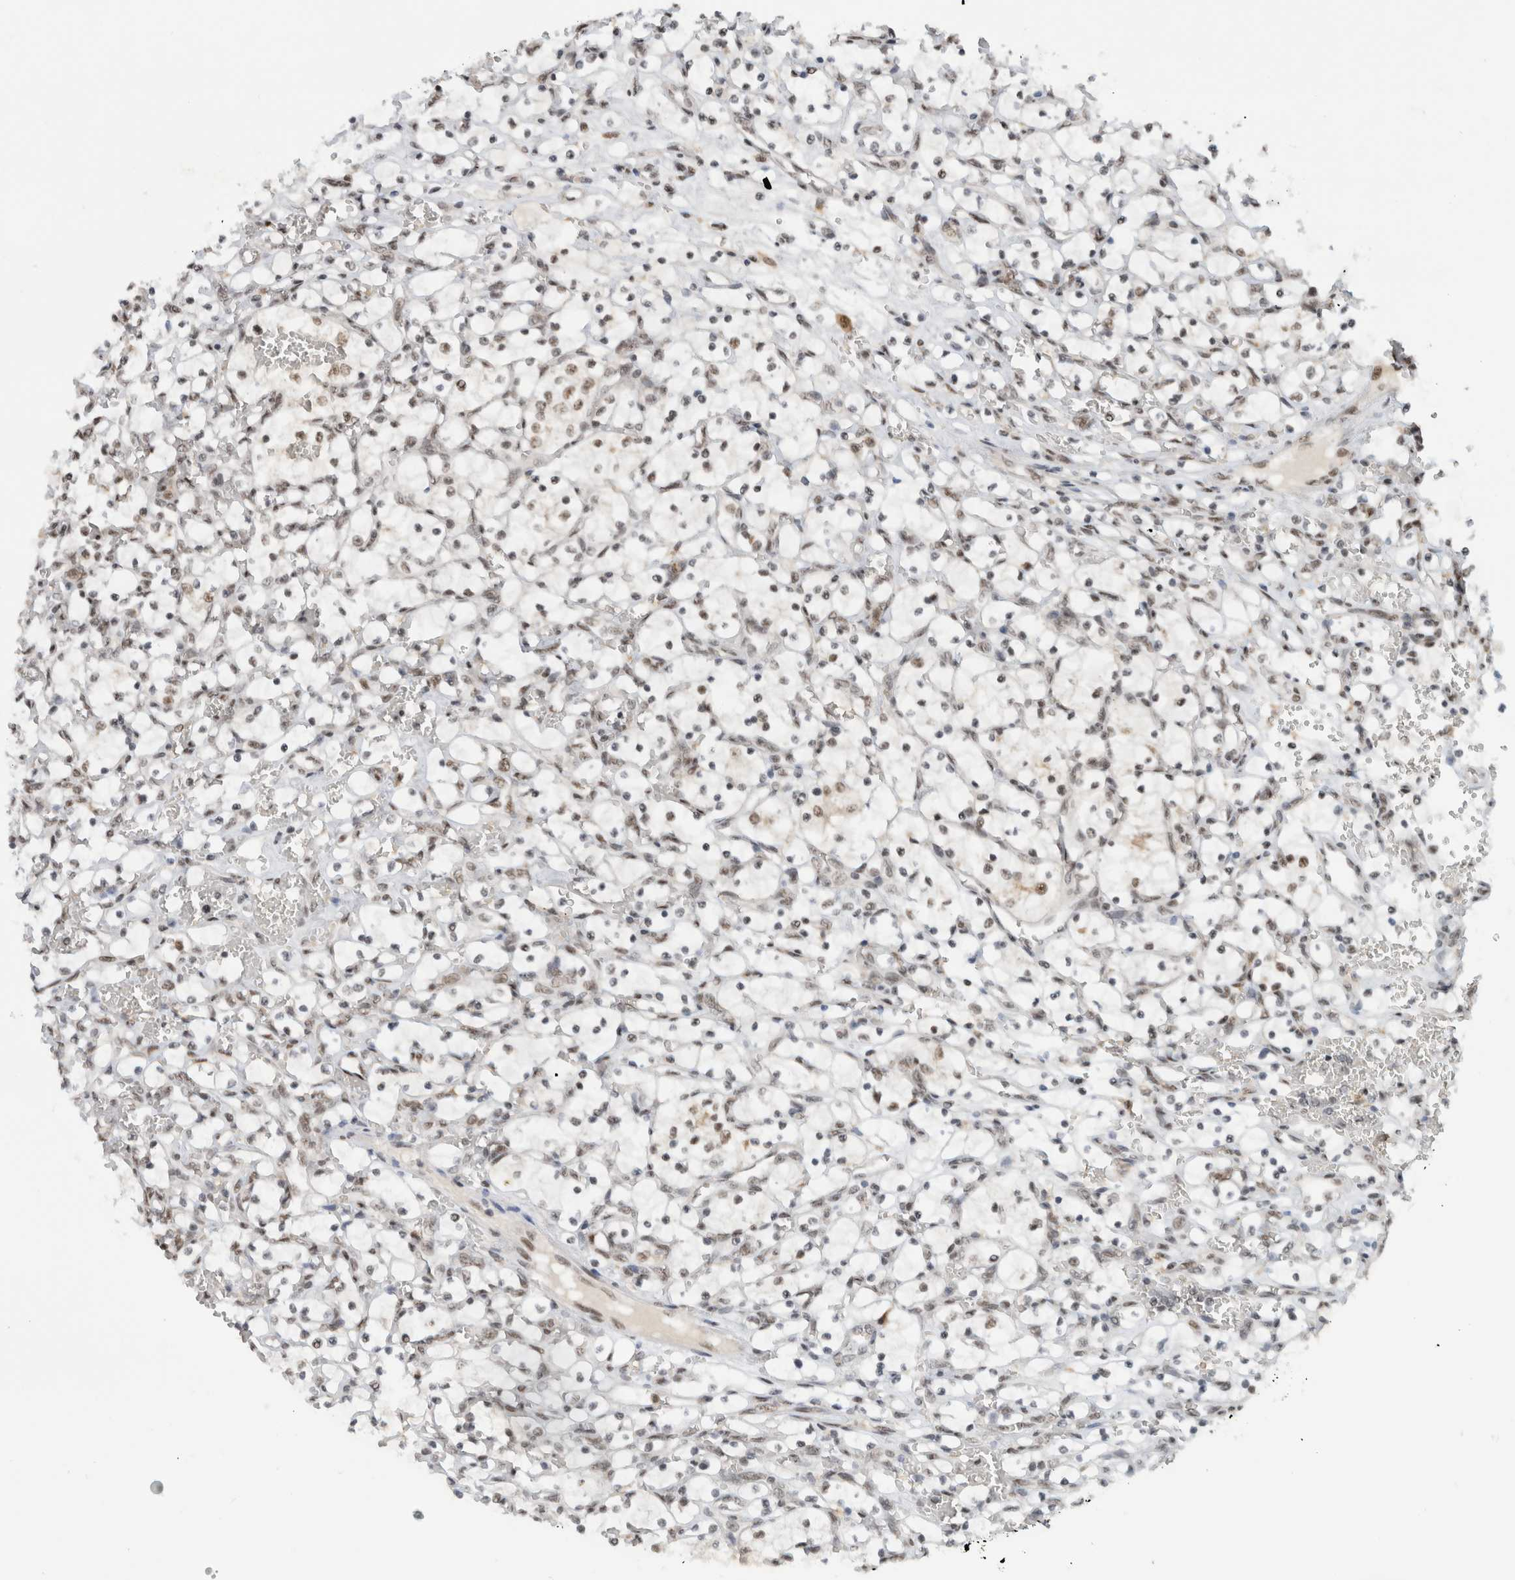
{"staining": {"intensity": "negative", "quantity": "none", "location": "none"}, "tissue": "renal cancer", "cell_type": "Tumor cells", "image_type": "cancer", "snomed": [{"axis": "morphology", "description": "Adenocarcinoma, NOS"}, {"axis": "topography", "description": "Kidney"}], "caption": "There is no significant positivity in tumor cells of renal adenocarcinoma.", "gene": "NCAPG2", "patient": {"sex": "female", "age": 69}}